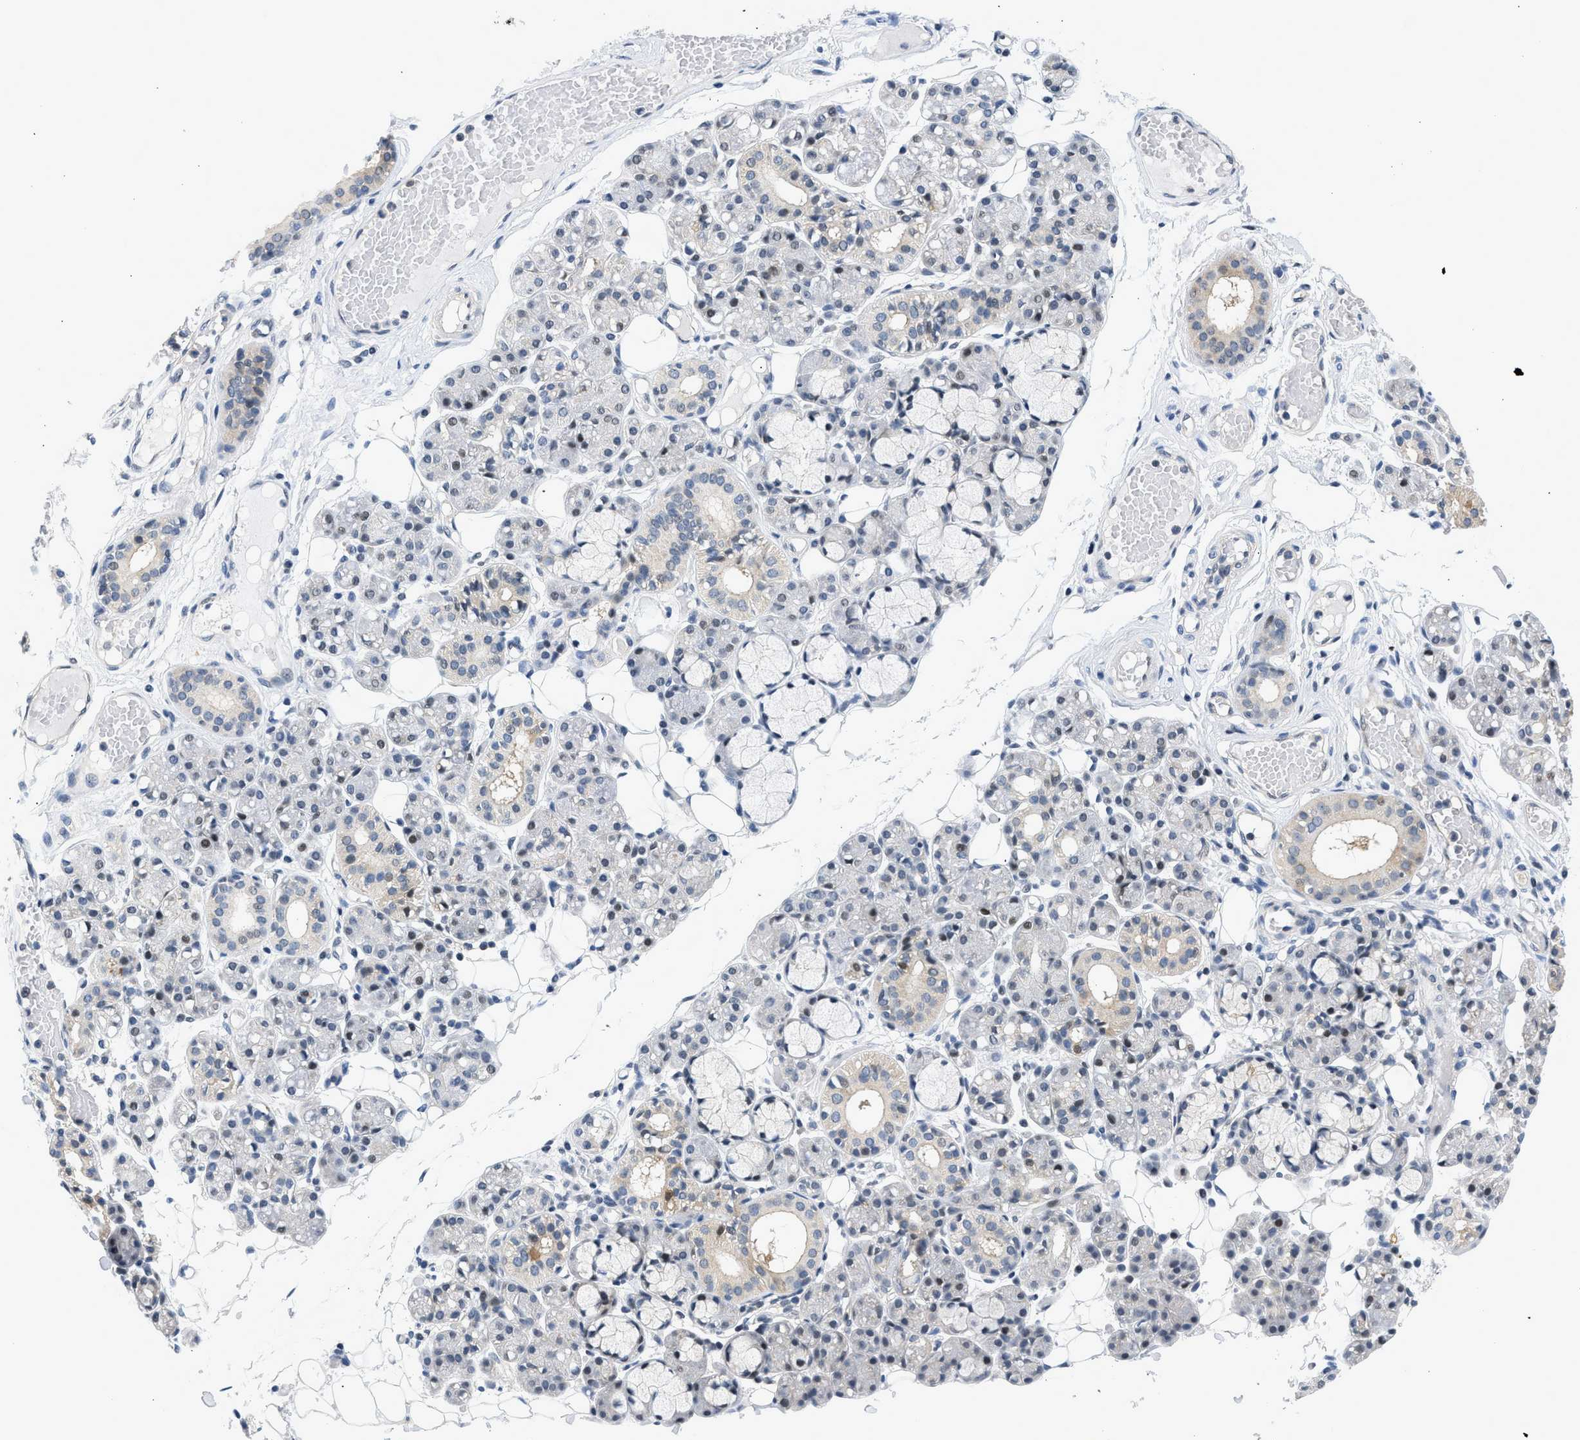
{"staining": {"intensity": "moderate", "quantity": "<25%", "location": "nuclear"}, "tissue": "salivary gland", "cell_type": "Glandular cells", "image_type": "normal", "snomed": [{"axis": "morphology", "description": "Normal tissue, NOS"}, {"axis": "topography", "description": "Salivary gland"}], "caption": "A low amount of moderate nuclear positivity is present in about <25% of glandular cells in unremarkable salivary gland. Using DAB (3,3'-diaminobenzidine) (brown) and hematoxylin (blue) stains, captured at high magnification using brightfield microscopy.", "gene": "OLIG3", "patient": {"sex": "male", "age": 63}}